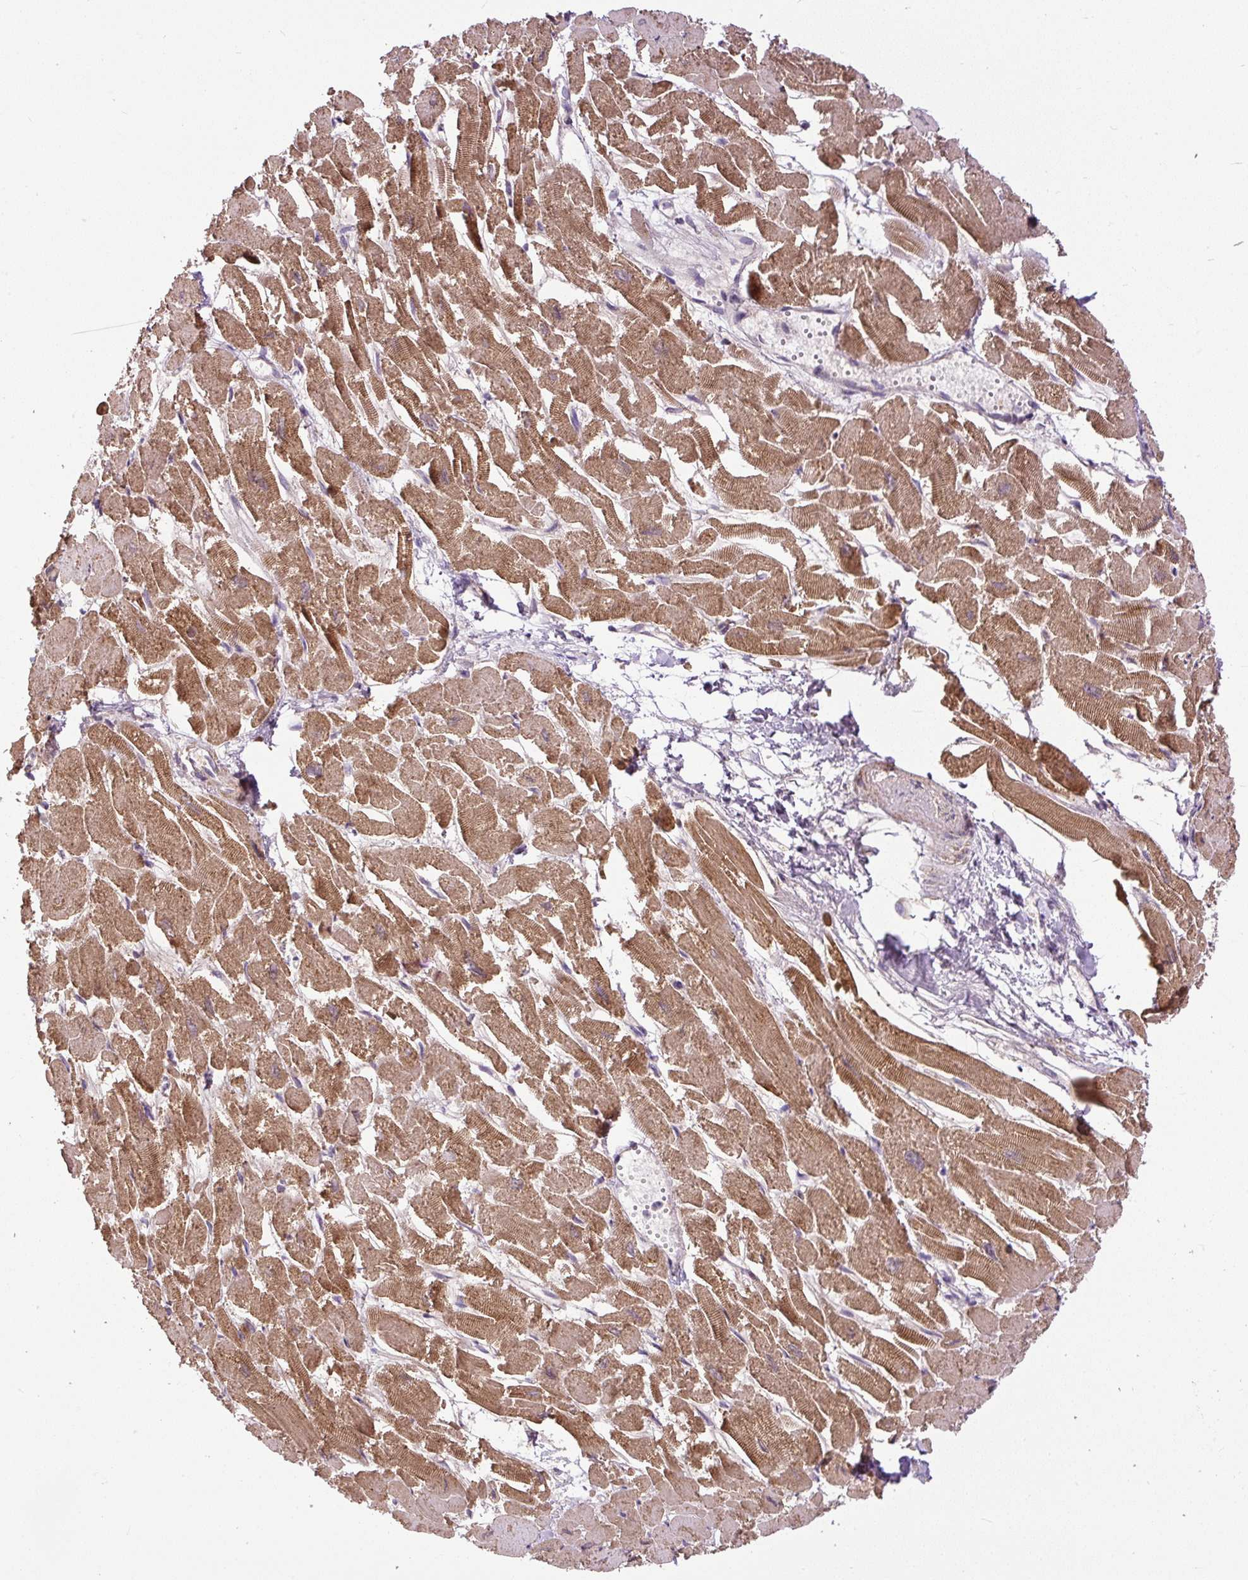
{"staining": {"intensity": "moderate", "quantity": ">75%", "location": "cytoplasmic/membranous"}, "tissue": "heart muscle", "cell_type": "Cardiomyocytes", "image_type": "normal", "snomed": [{"axis": "morphology", "description": "Normal tissue, NOS"}, {"axis": "topography", "description": "Heart"}], "caption": "Protein staining exhibits moderate cytoplasmic/membranous positivity in about >75% of cardiomyocytes in normal heart muscle. (IHC, brightfield microscopy, high magnification).", "gene": "TM2D3", "patient": {"sex": "male", "age": 54}}